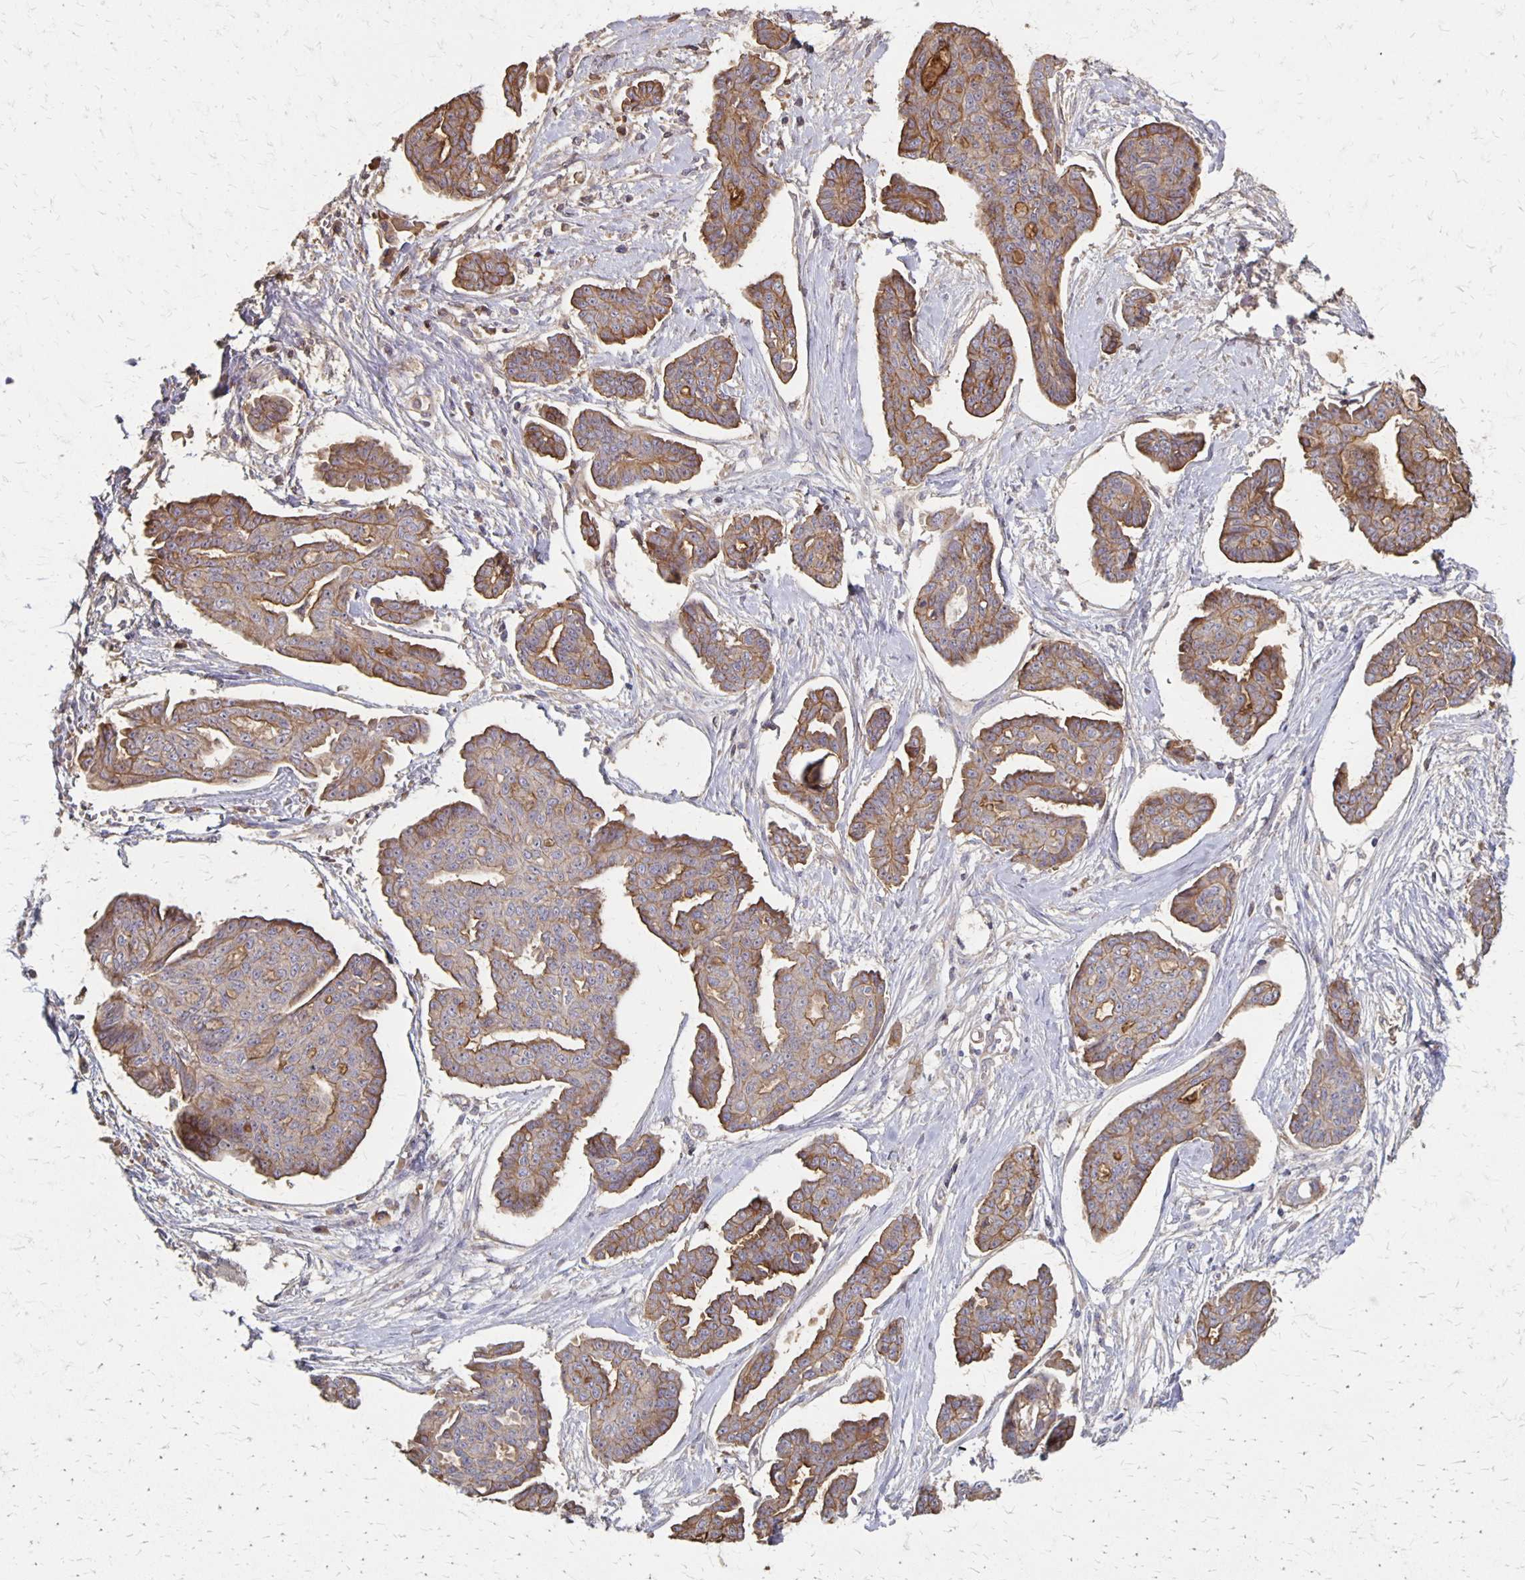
{"staining": {"intensity": "moderate", "quantity": ">75%", "location": "cytoplasmic/membranous"}, "tissue": "ovarian cancer", "cell_type": "Tumor cells", "image_type": "cancer", "snomed": [{"axis": "morphology", "description": "Cystadenocarcinoma, serous, NOS"}, {"axis": "topography", "description": "Ovary"}], "caption": "A high-resolution image shows IHC staining of ovarian cancer, which demonstrates moderate cytoplasmic/membranous expression in approximately >75% of tumor cells.", "gene": "PROM2", "patient": {"sex": "female", "age": 71}}